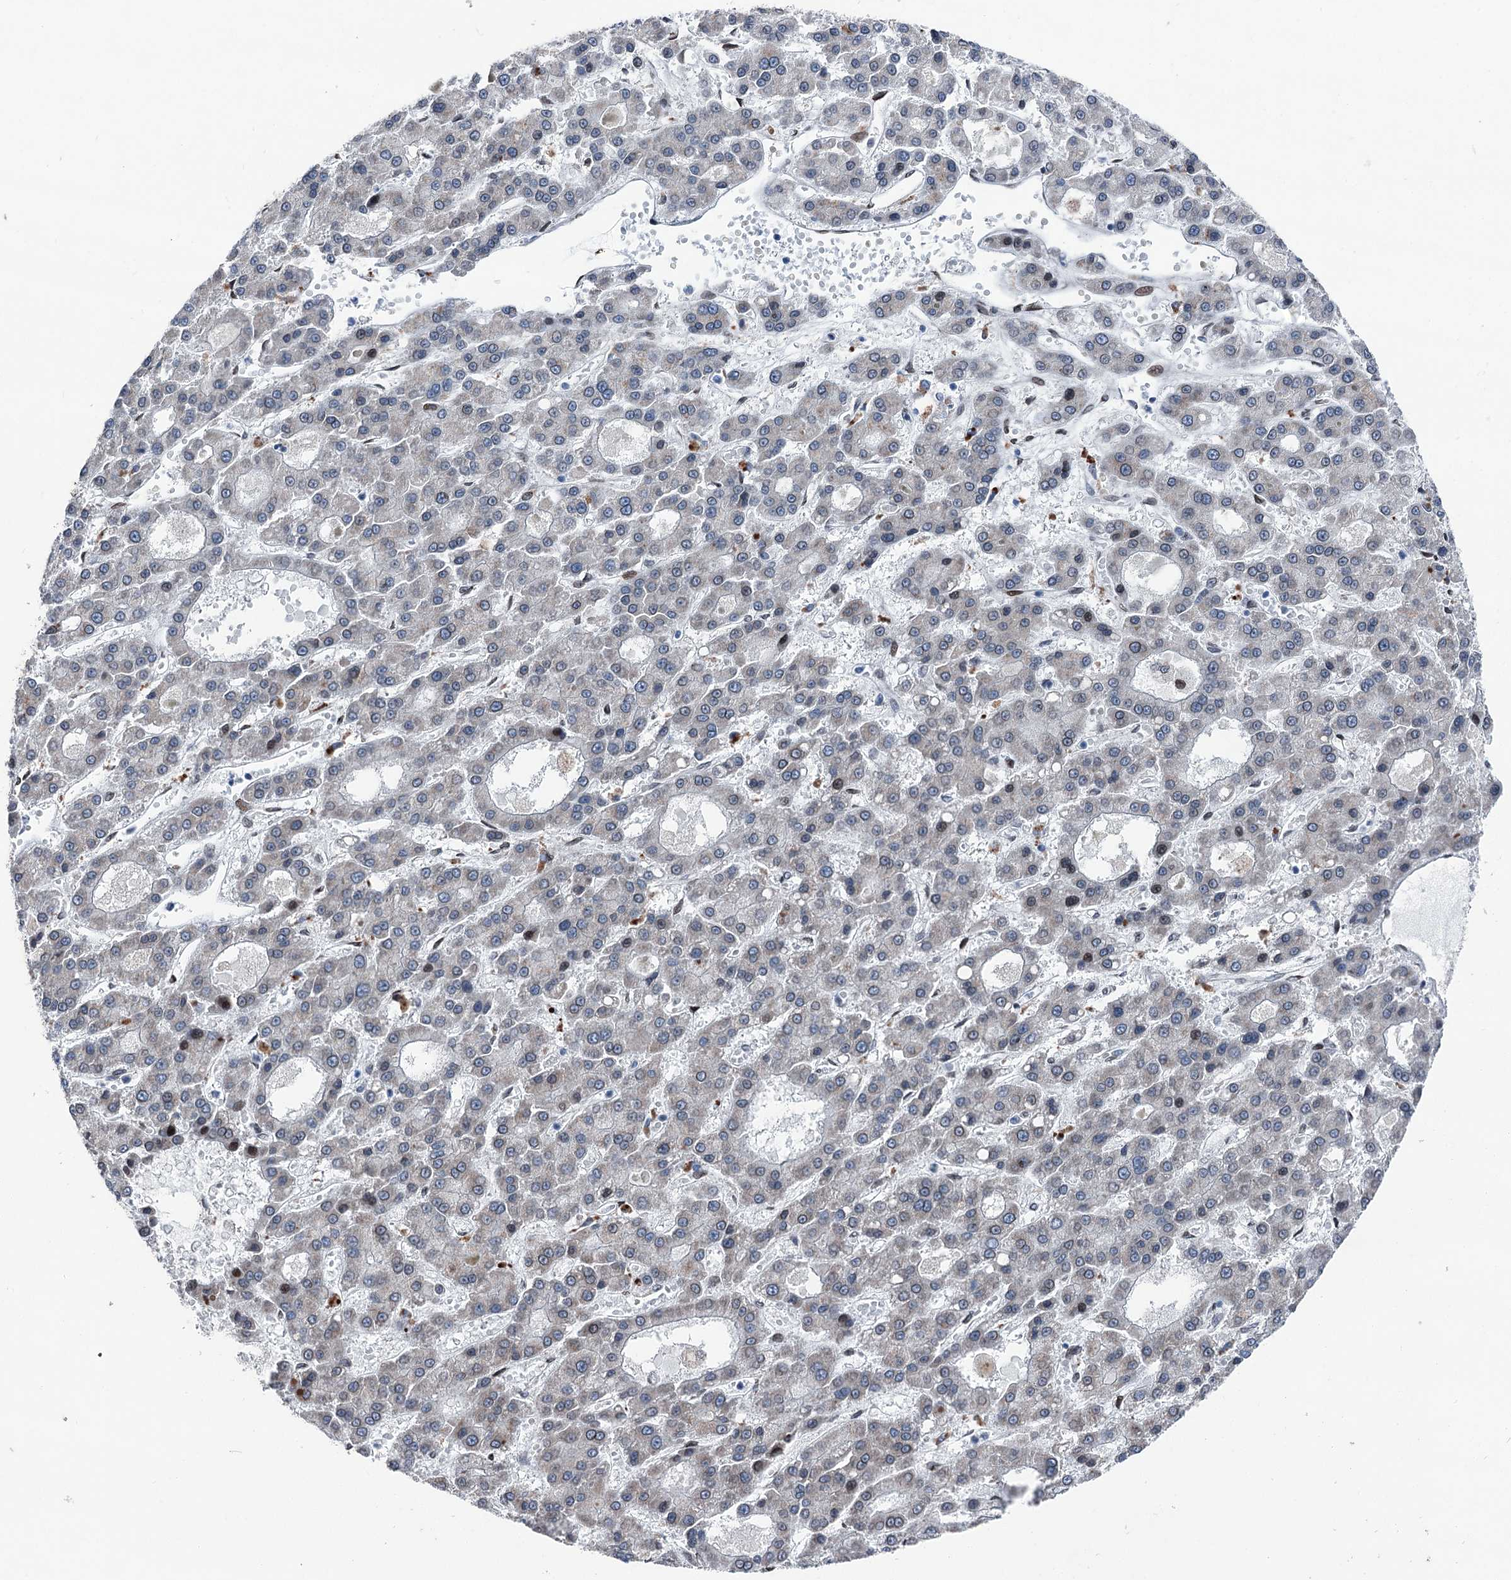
{"staining": {"intensity": "negative", "quantity": "none", "location": "none"}, "tissue": "liver cancer", "cell_type": "Tumor cells", "image_type": "cancer", "snomed": [{"axis": "morphology", "description": "Carcinoma, Hepatocellular, NOS"}, {"axis": "topography", "description": "Liver"}], "caption": "Tumor cells show no significant protein positivity in liver cancer. (DAB IHC visualized using brightfield microscopy, high magnification).", "gene": "MRPL14", "patient": {"sex": "male", "age": 70}}